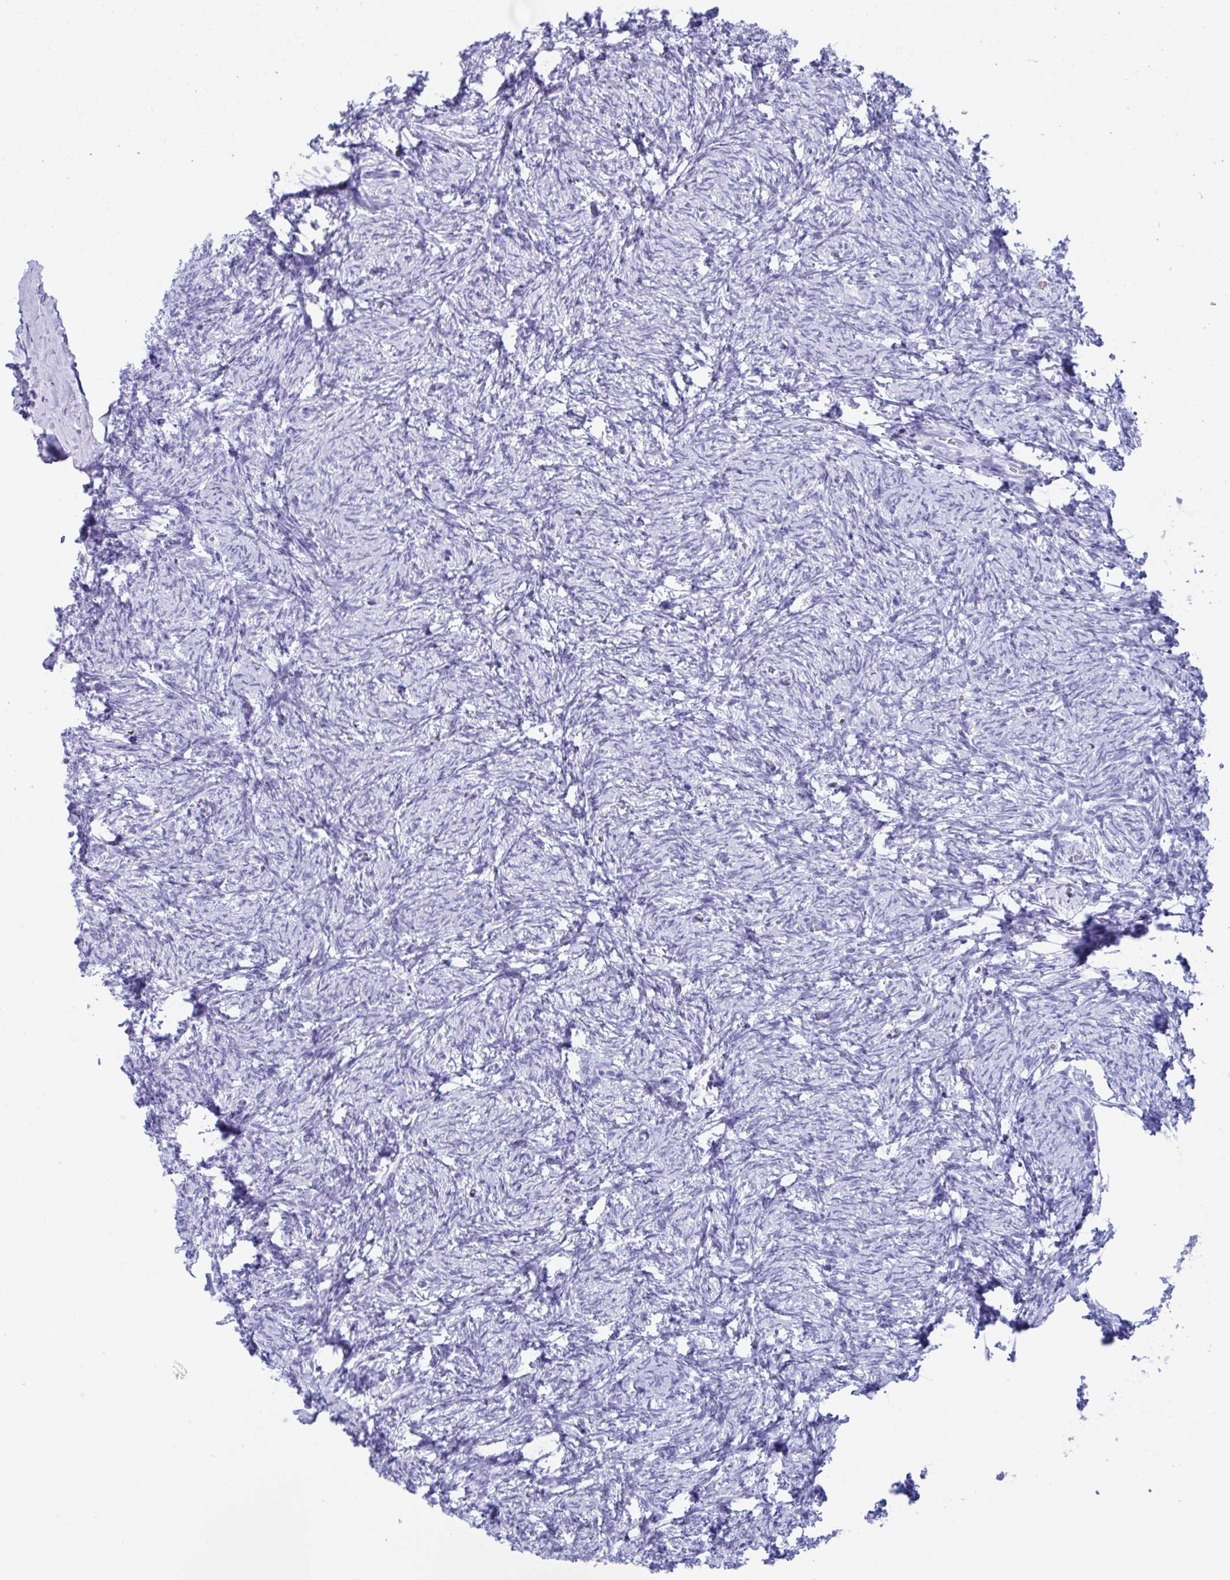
{"staining": {"intensity": "negative", "quantity": "none", "location": "none"}, "tissue": "ovary", "cell_type": "Follicle cells", "image_type": "normal", "snomed": [{"axis": "morphology", "description": "Normal tissue, NOS"}, {"axis": "topography", "description": "Ovary"}], "caption": "The immunohistochemistry (IHC) image has no significant positivity in follicle cells of ovary.", "gene": "ZNF850", "patient": {"sex": "female", "age": 41}}